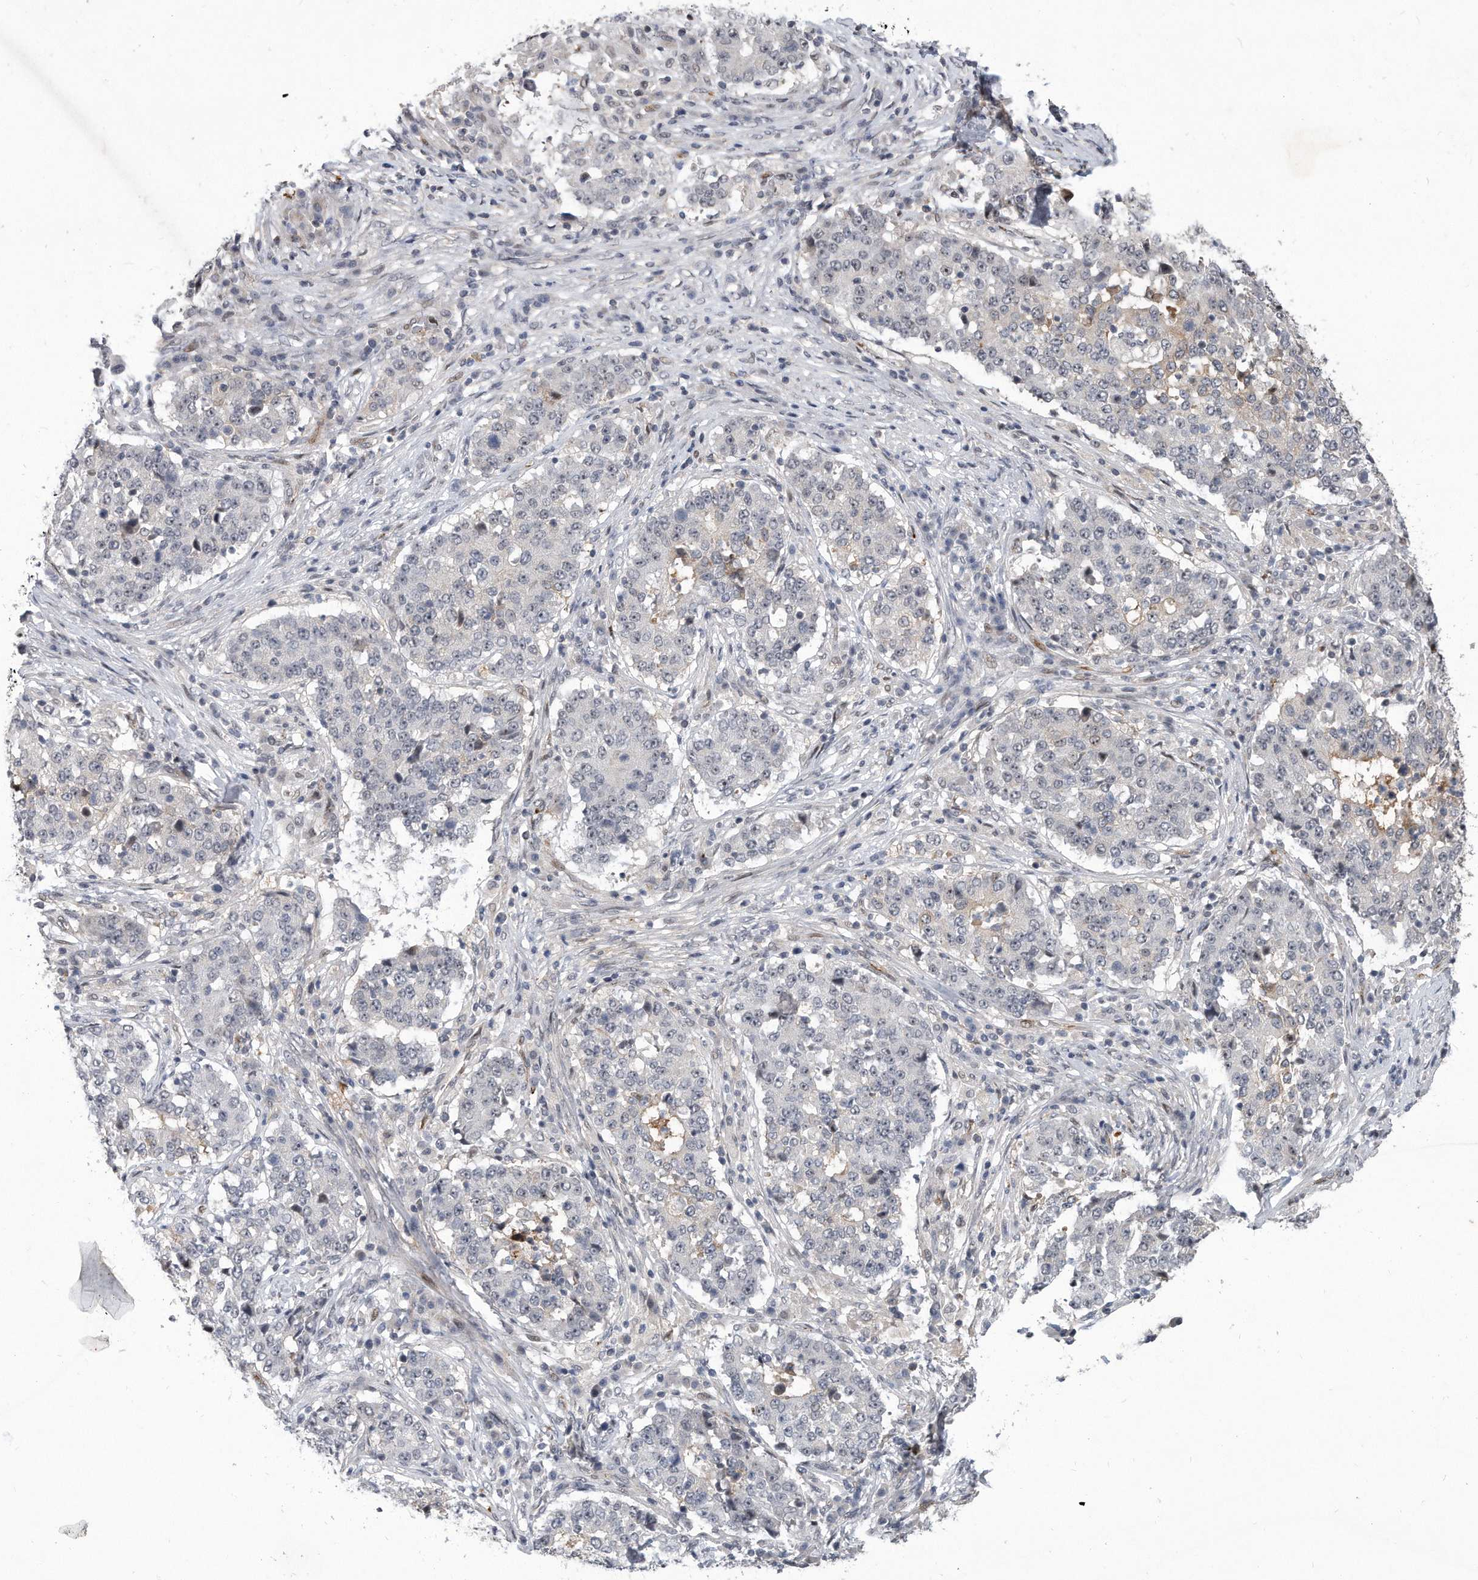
{"staining": {"intensity": "negative", "quantity": "none", "location": "none"}, "tissue": "stomach cancer", "cell_type": "Tumor cells", "image_type": "cancer", "snomed": [{"axis": "morphology", "description": "Adenocarcinoma, NOS"}, {"axis": "topography", "description": "Stomach"}], "caption": "Tumor cells show no significant protein staining in stomach cancer. (Stains: DAB immunohistochemistry (IHC) with hematoxylin counter stain, Microscopy: brightfield microscopy at high magnification).", "gene": "PGBD2", "patient": {"sex": "male", "age": 59}}